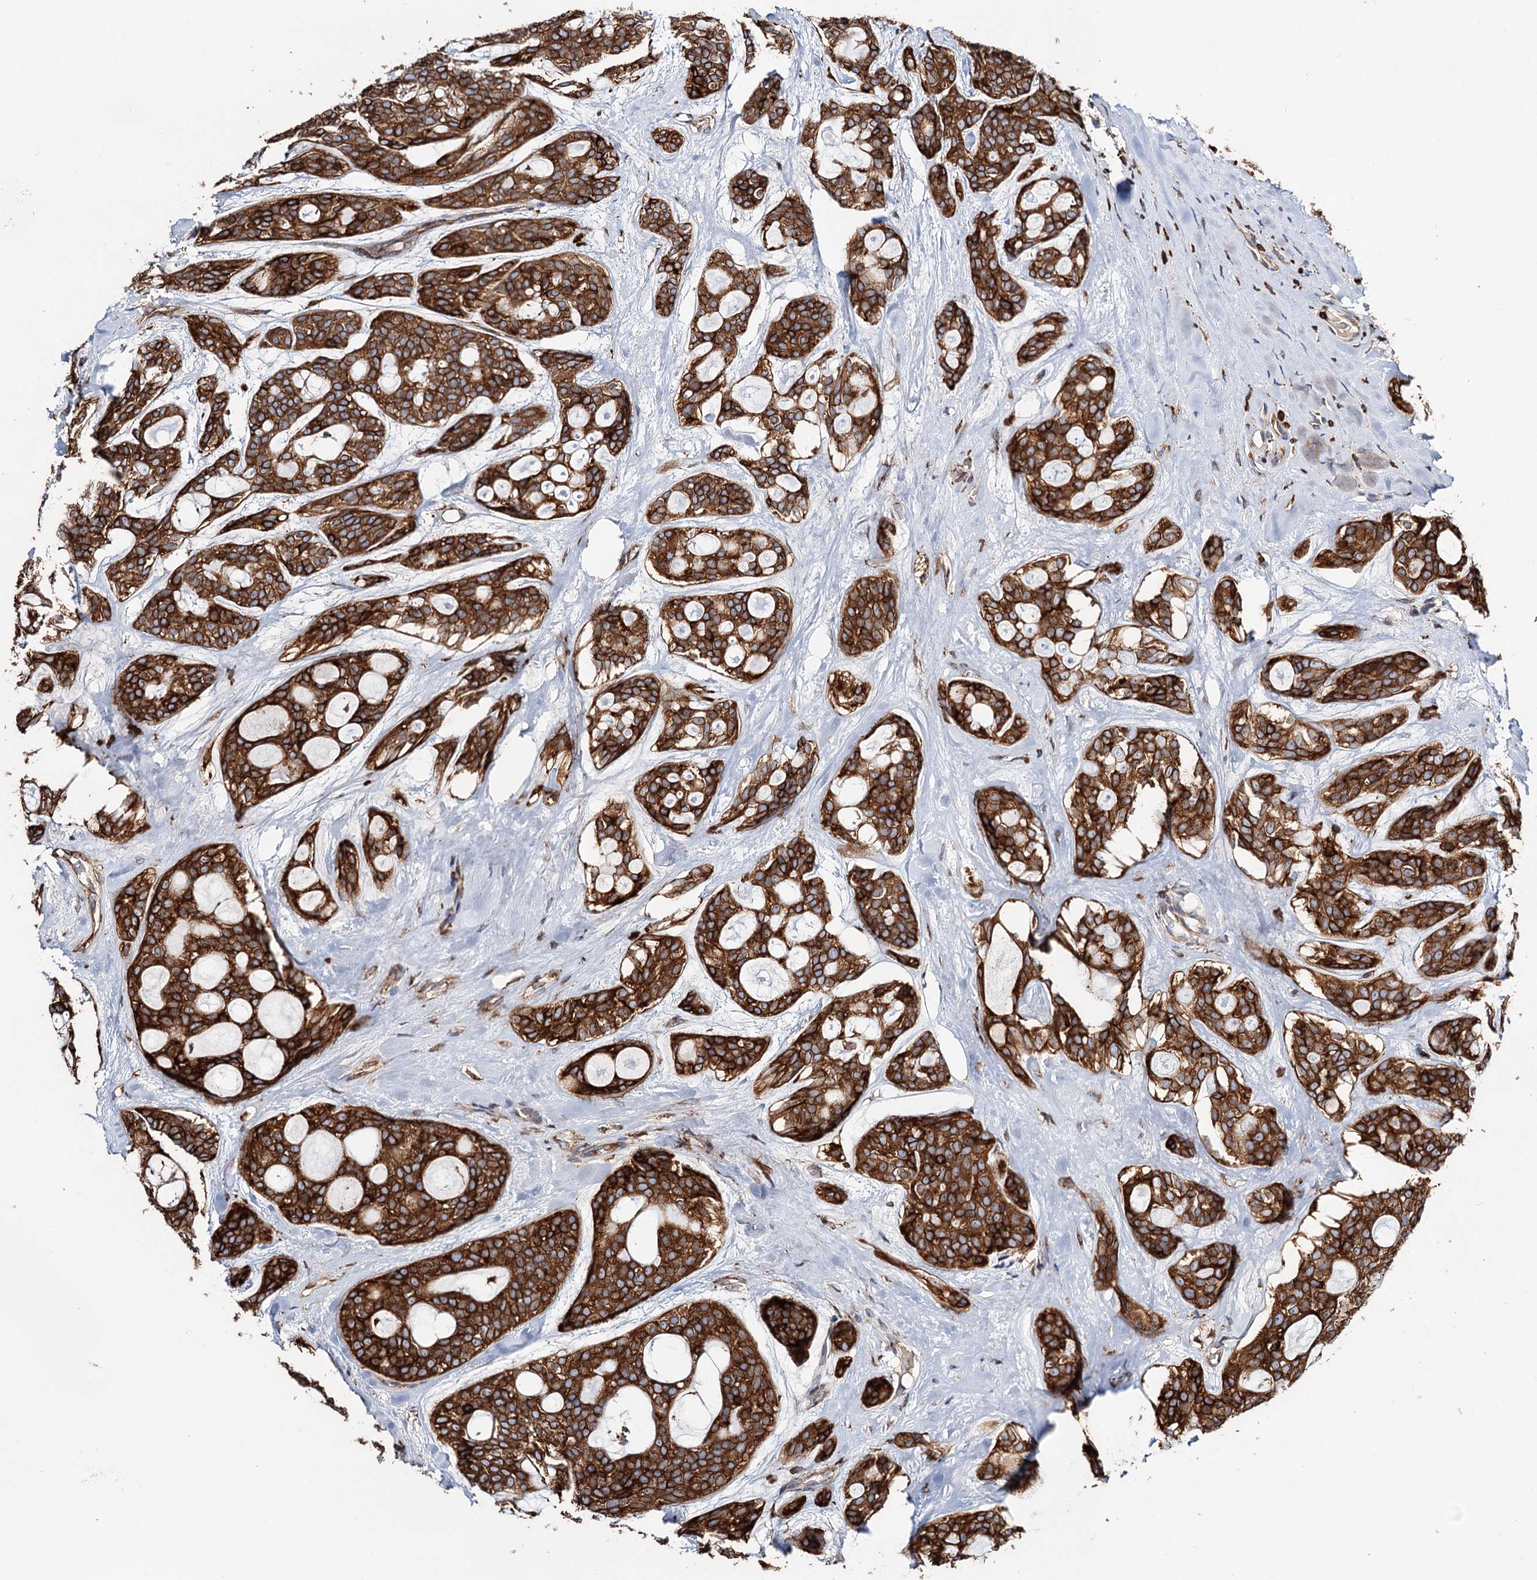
{"staining": {"intensity": "strong", "quantity": ">75%", "location": "cytoplasmic/membranous"}, "tissue": "head and neck cancer", "cell_type": "Tumor cells", "image_type": "cancer", "snomed": [{"axis": "morphology", "description": "Adenocarcinoma, NOS"}, {"axis": "topography", "description": "Head-Neck"}], "caption": "About >75% of tumor cells in human head and neck adenocarcinoma exhibit strong cytoplasmic/membranous protein positivity as visualized by brown immunohistochemical staining.", "gene": "ERP29", "patient": {"sex": "male", "age": 66}}